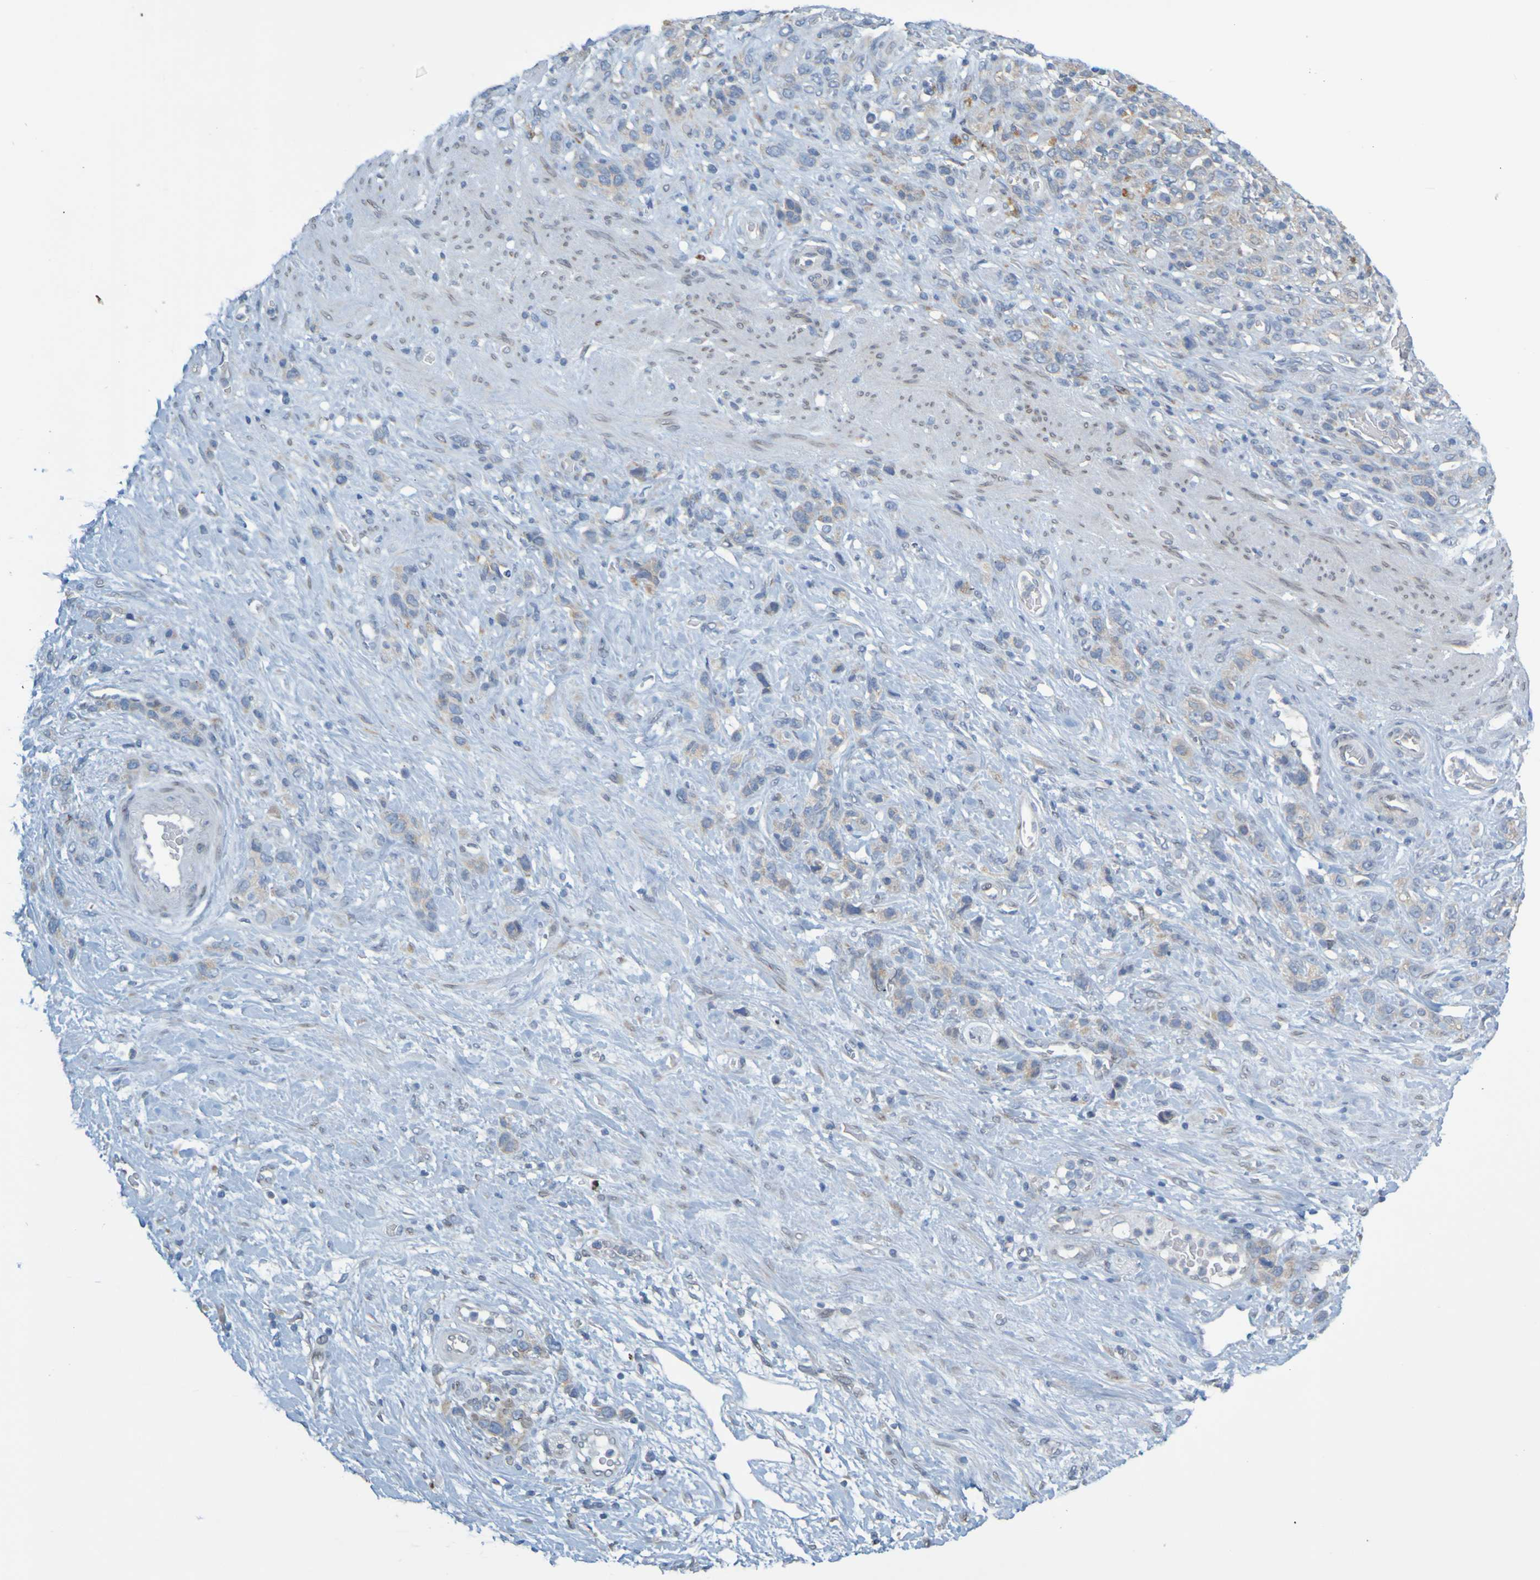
{"staining": {"intensity": "moderate", "quantity": ">75%", "location": "cytoplasmic/membranous"}, "tissue": "stomach cancer", "cell_type": "Tumor cells", "image_type": "cancer", "snomed": [{"axis": "morphology", "description": "Adenocarcinoma, NOS"}, {"axis": "morphology", "description": "Adenocarcinoma, High grade"}, {"axis": "topography", "description": "Stomach, upper"}, {"axis": "topography", "description": "Stomach, lower"}], "caption": "Protein analysis of stomach cancer tissue reveals moderate cytoplasmic/membranous positivity in about >75% of tumor cells. (DAB (3,3'-diaminobenzidine) = brown stain, brightfield microscopy at high magnification).", "gene": "MAG", "patient": {"sex": "female", "age": 65}}